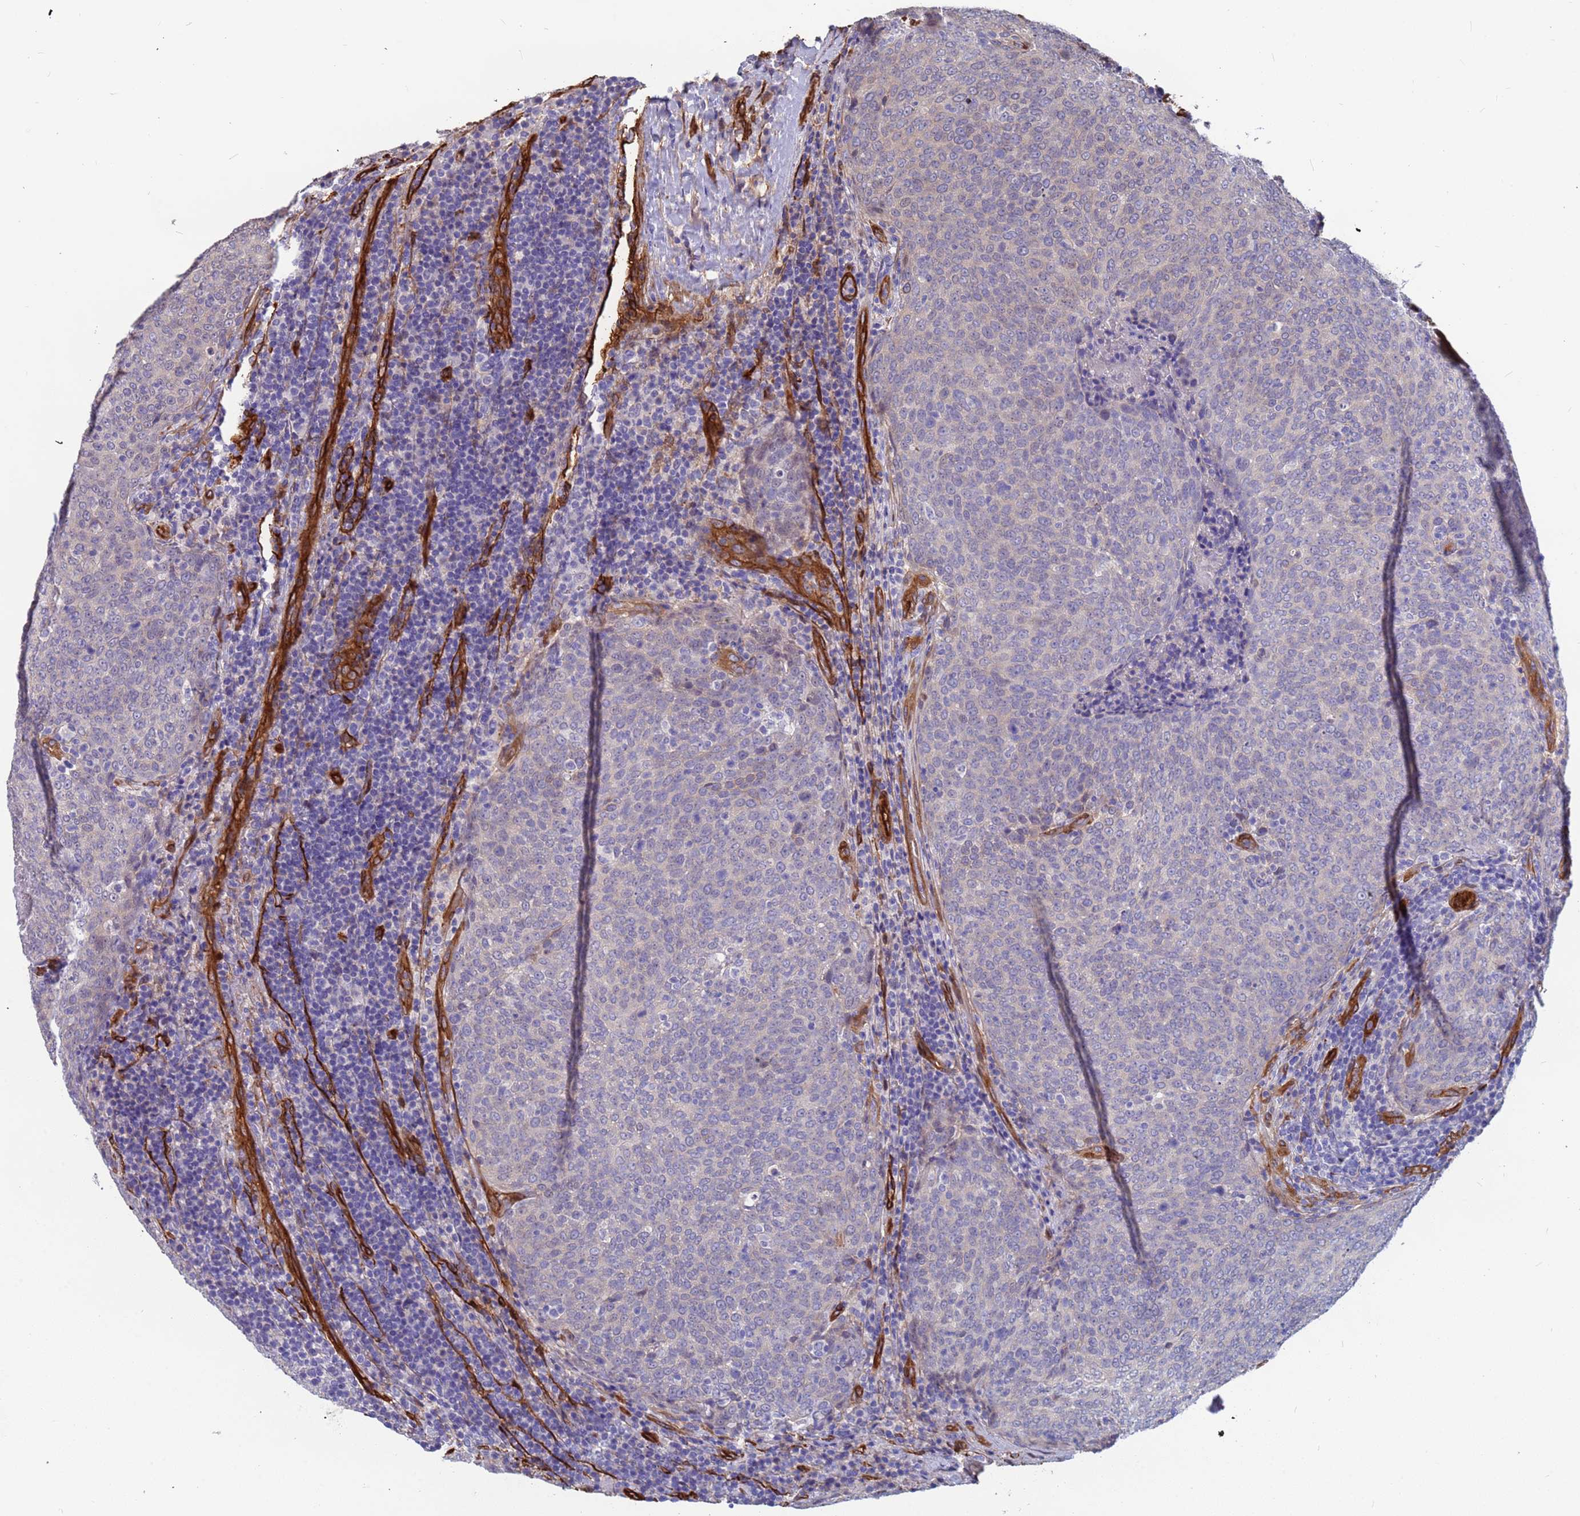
{"staining": {"intensity": "negative", "quantity": "none", "location": "none"}, "tissue": "head and neck cancer", "cell_type": "Tumor cells", "image_type": "cancer", "snomed": [{"axis": "morphology", "description": "Squamous cell carcinoma, NOS"}, {"axis": "morphology", "description": "Squamous cell carcinoma, metastatic, NOS"}, {"axis": "topography", "description": "Lymph node"}, {"axis": "topography", "description": "Head-Neck"}], "caption": "The histopathology image reveals no staining of tumor cells in head and neck cancer.", "gene": "EHD2", "patient": {"sex": "male", "age": 62}}